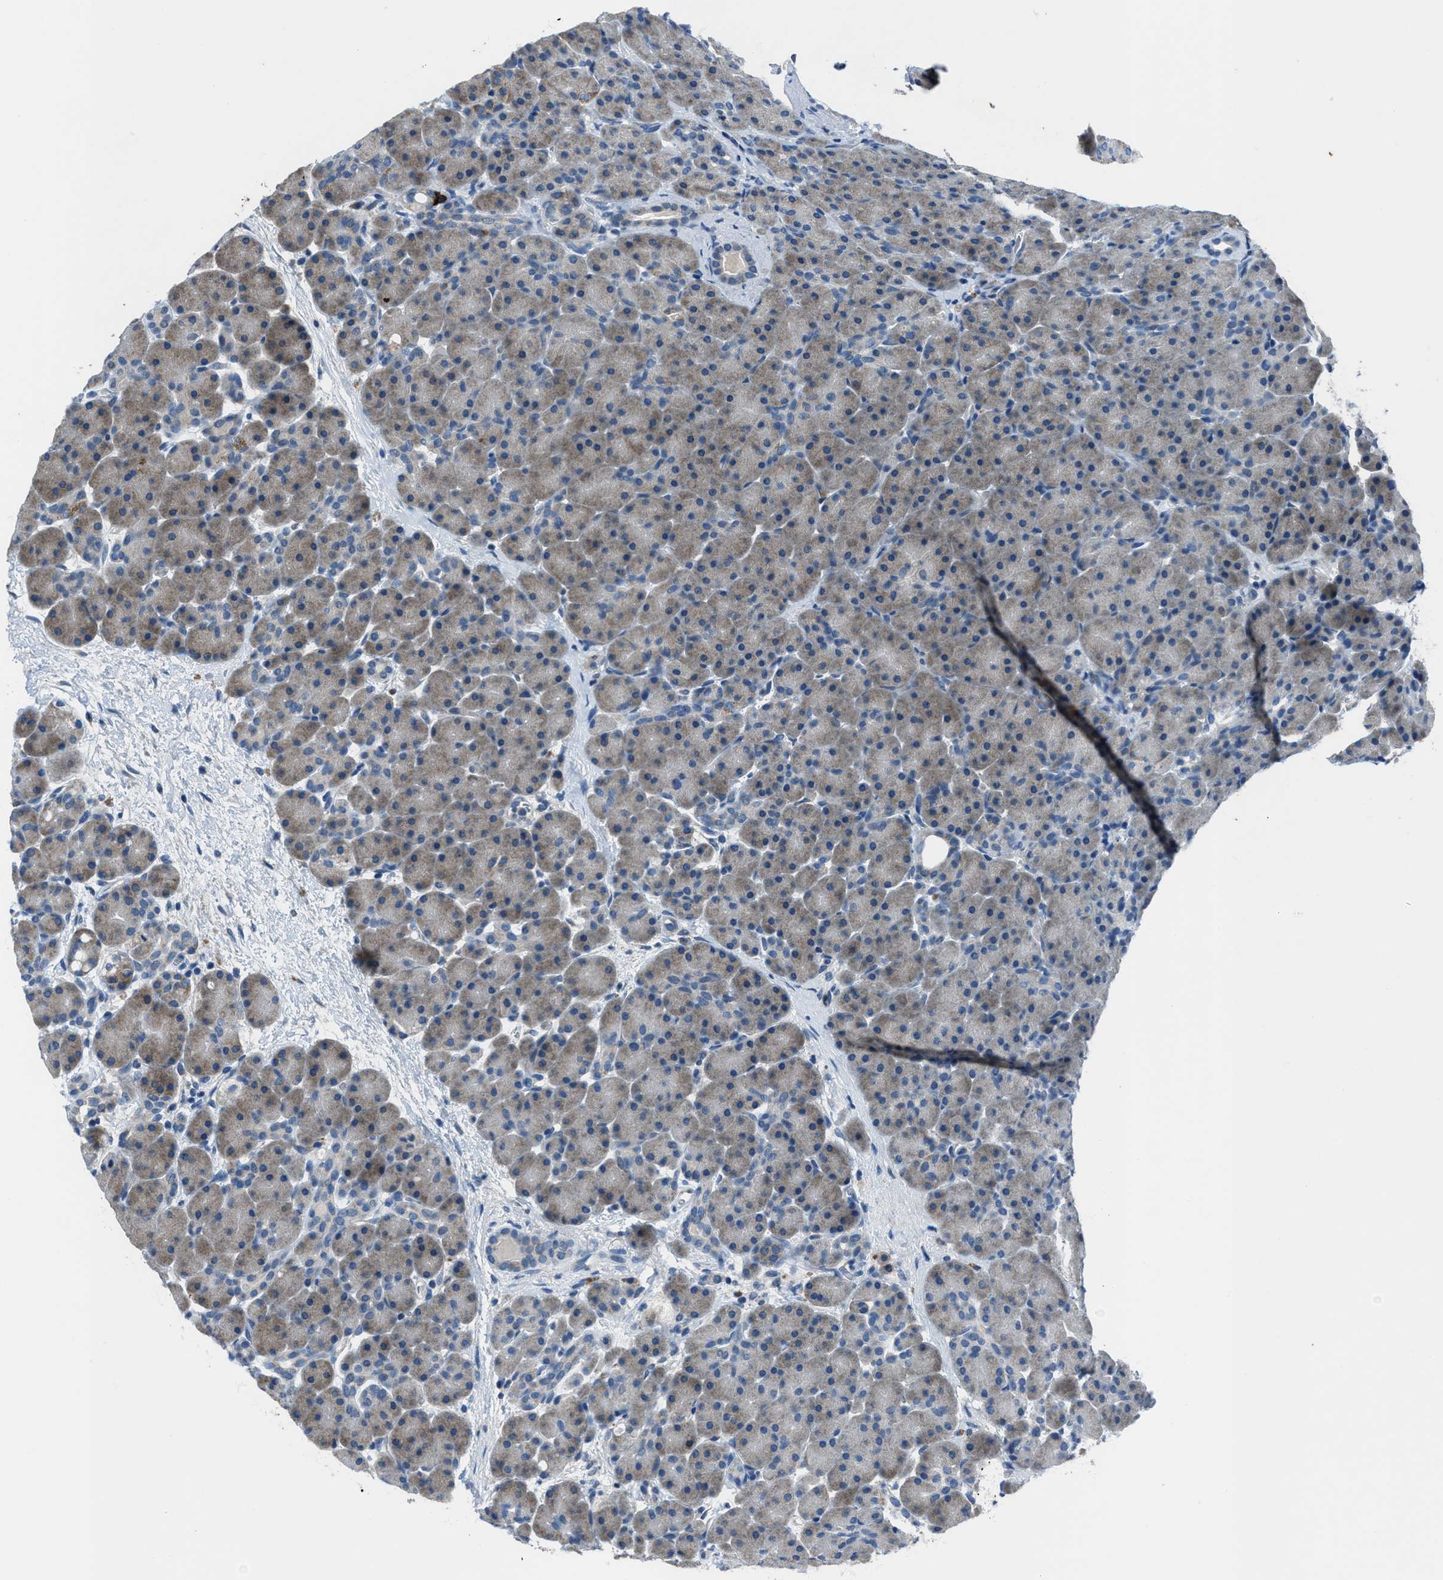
{"staining": {"intensity": "strong", "quantity": "25%-75%", "location": "cytoplasmic/membranous"}, "tissue": "pancreas", "cell_type": "Exocrine glandular cells", "image_type": "normal", "snomed": [{"axis": "morphology", "description": "Normal tissue, NOS"}, {"axis": "topography", "description": "Pancreas"}], "caption": "The image displays a brown stain indicating the presence of a protein in the cytoplasmic/membranous of exocrine glandular cells in pancreas.", "gene": "ADAM2", "patient": {"sex": "male", "age": 66}}